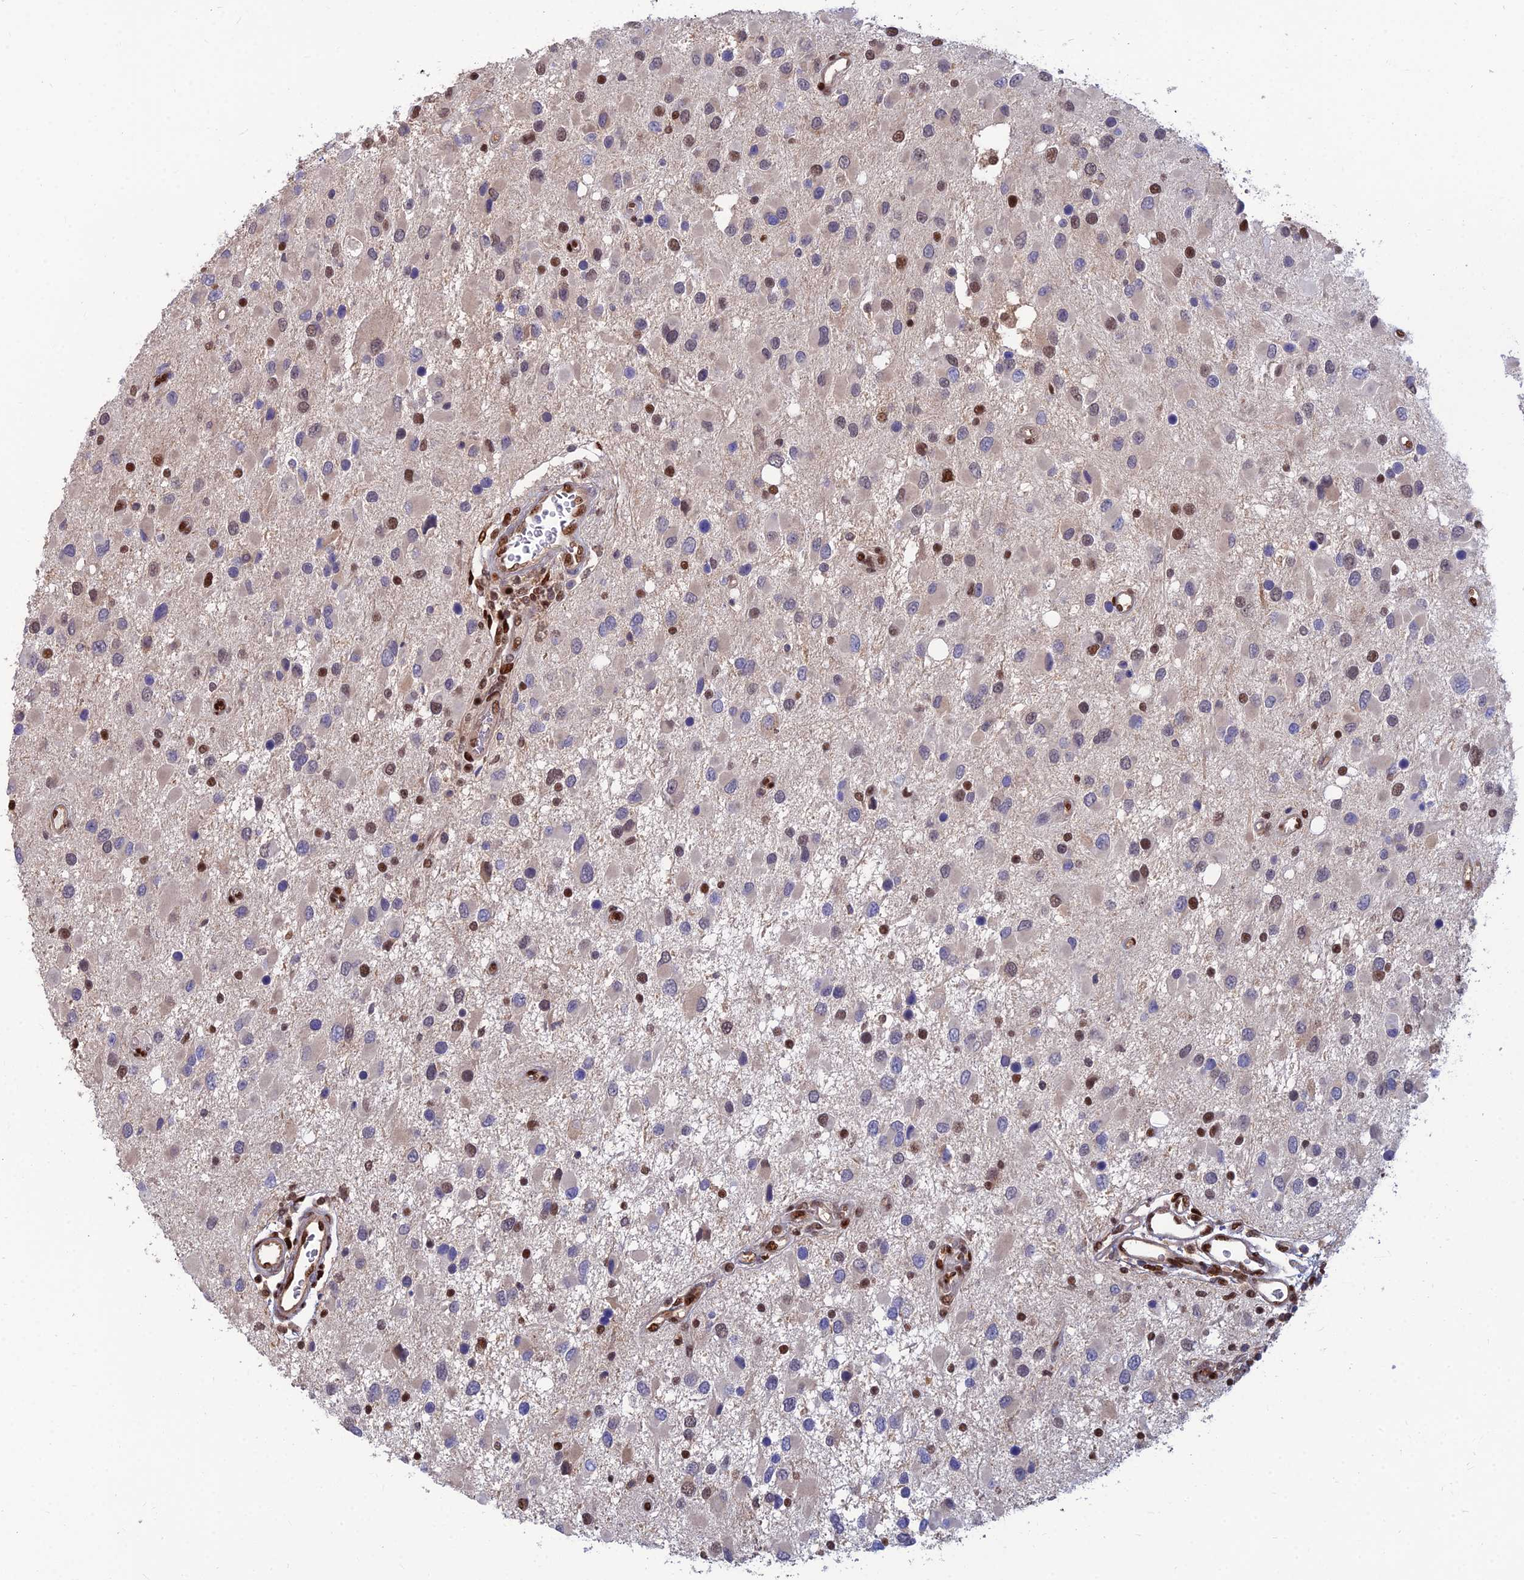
{"staining": {"intensity": "moderate", "quantity": "<25%", "location": "nuclear"}, "tissue": "glioma", "cell_type": "Tumor cells", "image_type": "cancer", "snomed": [{"axis": "morphology", "description": "Glioma, malignant, High grade"}, {"axis": "topography", "description": "Brain"}], "caption": "A photomicrograph of human malignant high-grade glioma stained for a protein shows moderate nuclear brown staining in tumor cells.", "gene": "DNPEP", "patient": {"sex": "male", "age": 53}}